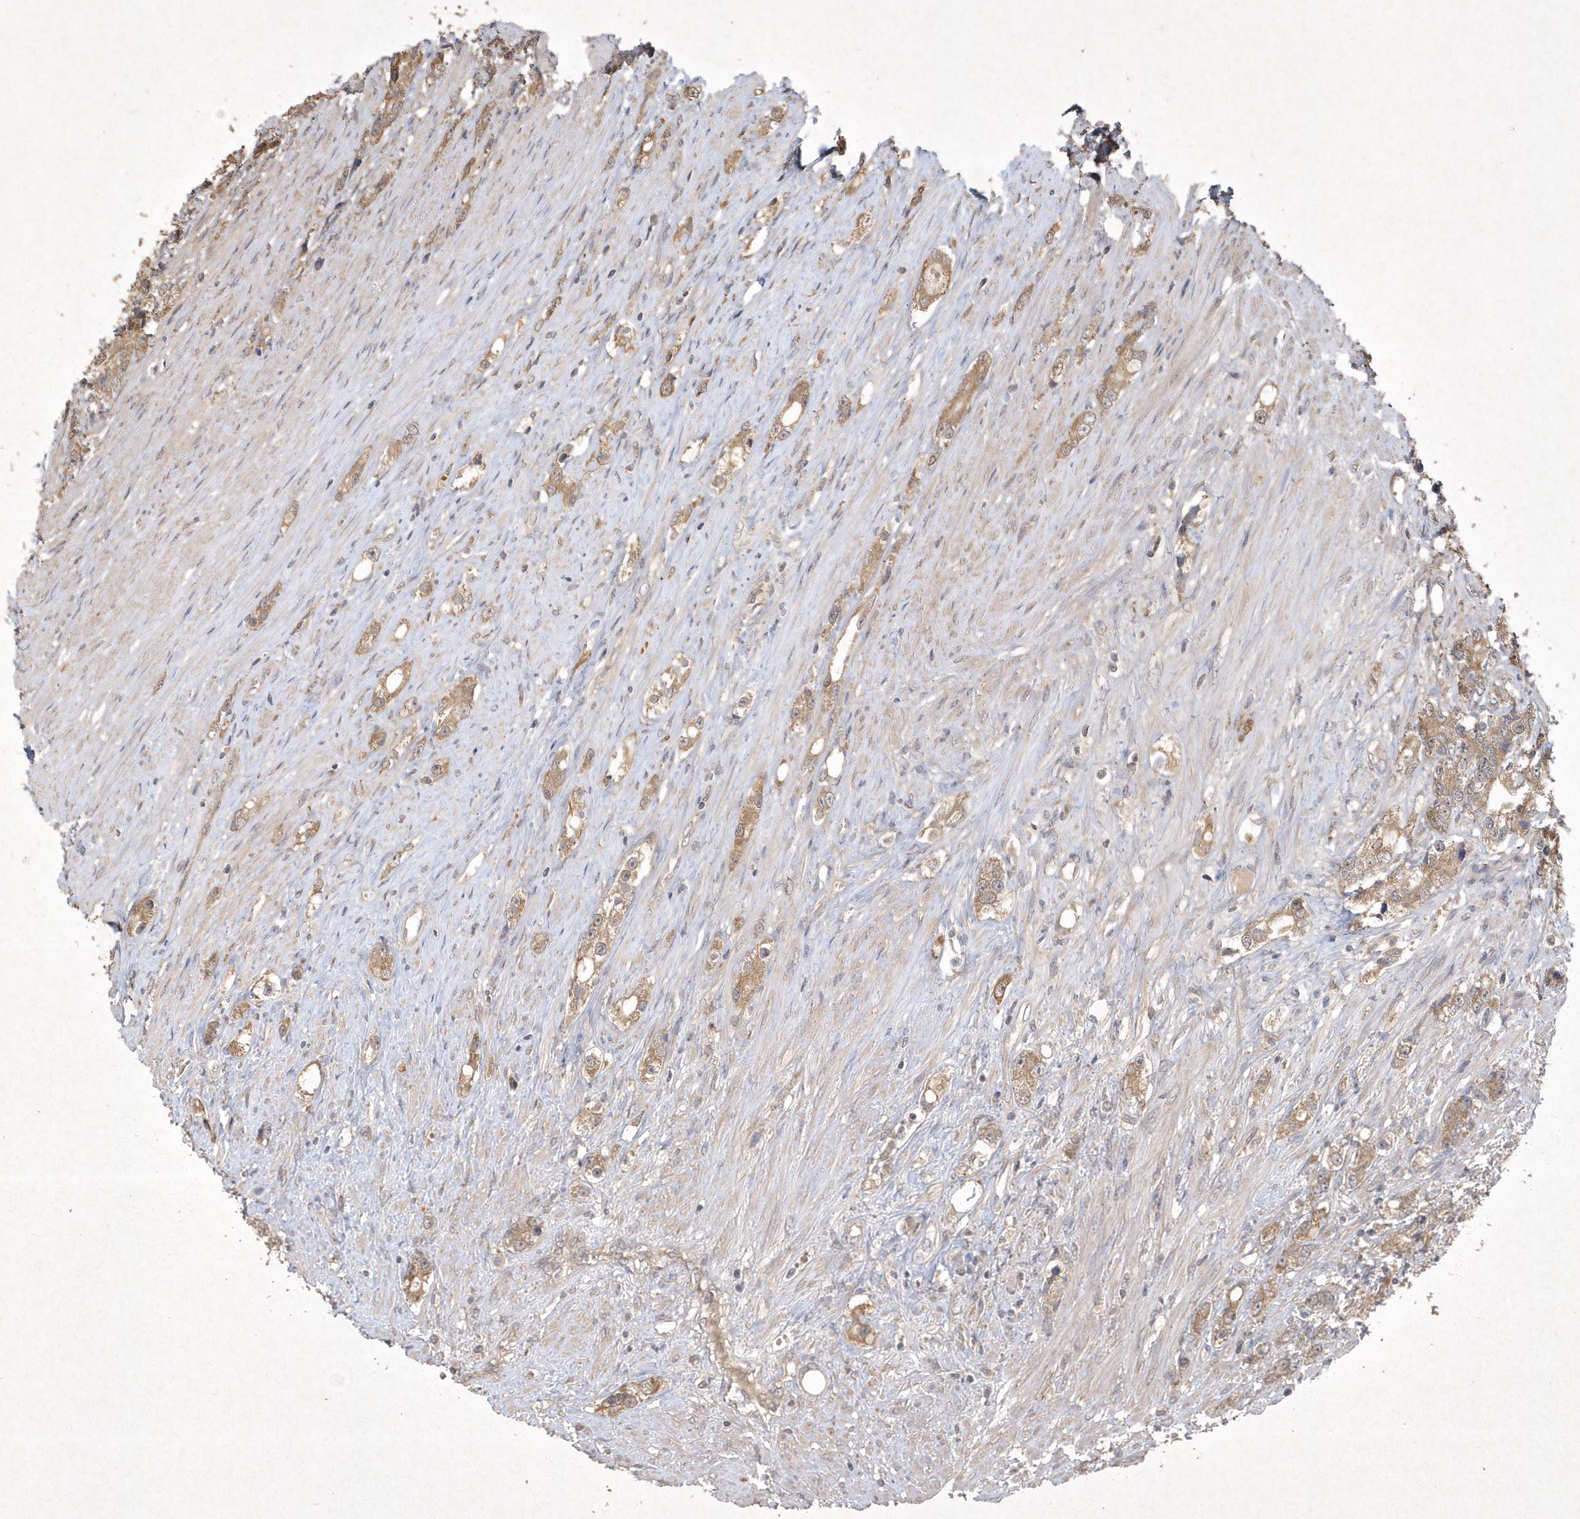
{"staining": {"intensity": "moderate", "quantity": ">75%", "location": "cytoplasmic/membranous"}, "tissue": "prostate cancer", "cell_type": "Tumor cells", "image_type": "cancer", "snomed": [{"axis": "morphology", "description": "Adenocarcinoma, High grade"}, {"axis": "topography", "description": "Prostate"}], "caption": "Prostate cancer (high-grade adenocarcinoma) stained with a brown dye displays moderate cytoplasmic/membranous positive expression in approximately >75% of tumor cells.", "gene": "AKR7A2", "patient": {"sex": "male", "age": 63}}